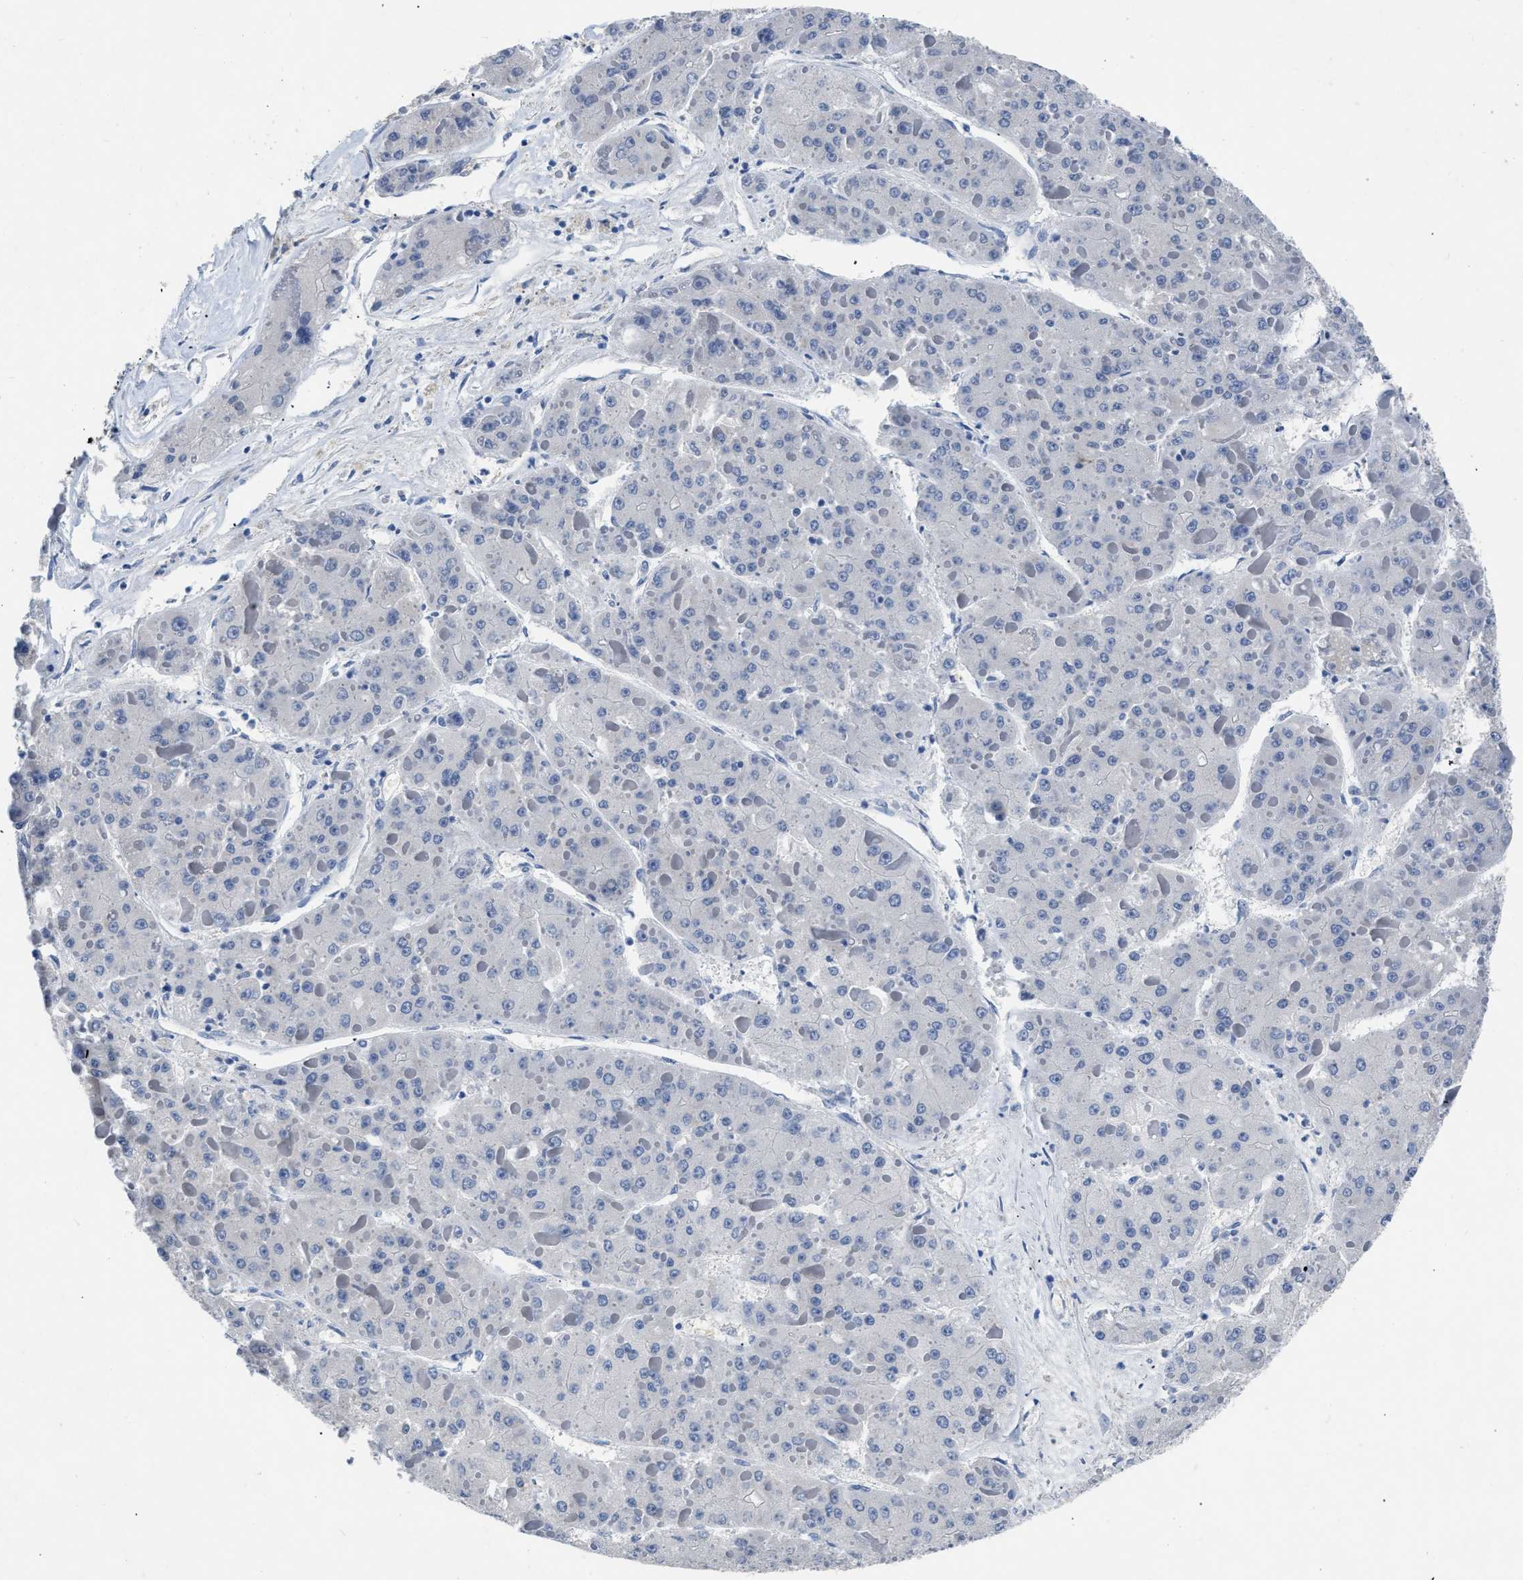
{"staining": {"intensity": "negative", "quantity": "none", "location": "none"}, "tissue": "liver cancer", "cell_type": "Tumor cells", "image_type": "cancer", "snomed": [{"axis": "morphology", "description": "Carcinoma, Hepatocellular, NOS"}, {"axis": "topography", "description": "Liver"}], "caption": "Immunohistochemical staining of human hepatocellular carcinoma (liver) reveals no significant expression in tumor cells.", "gene": "RBP1", "patient": {"sex": "female", "age": 73}}